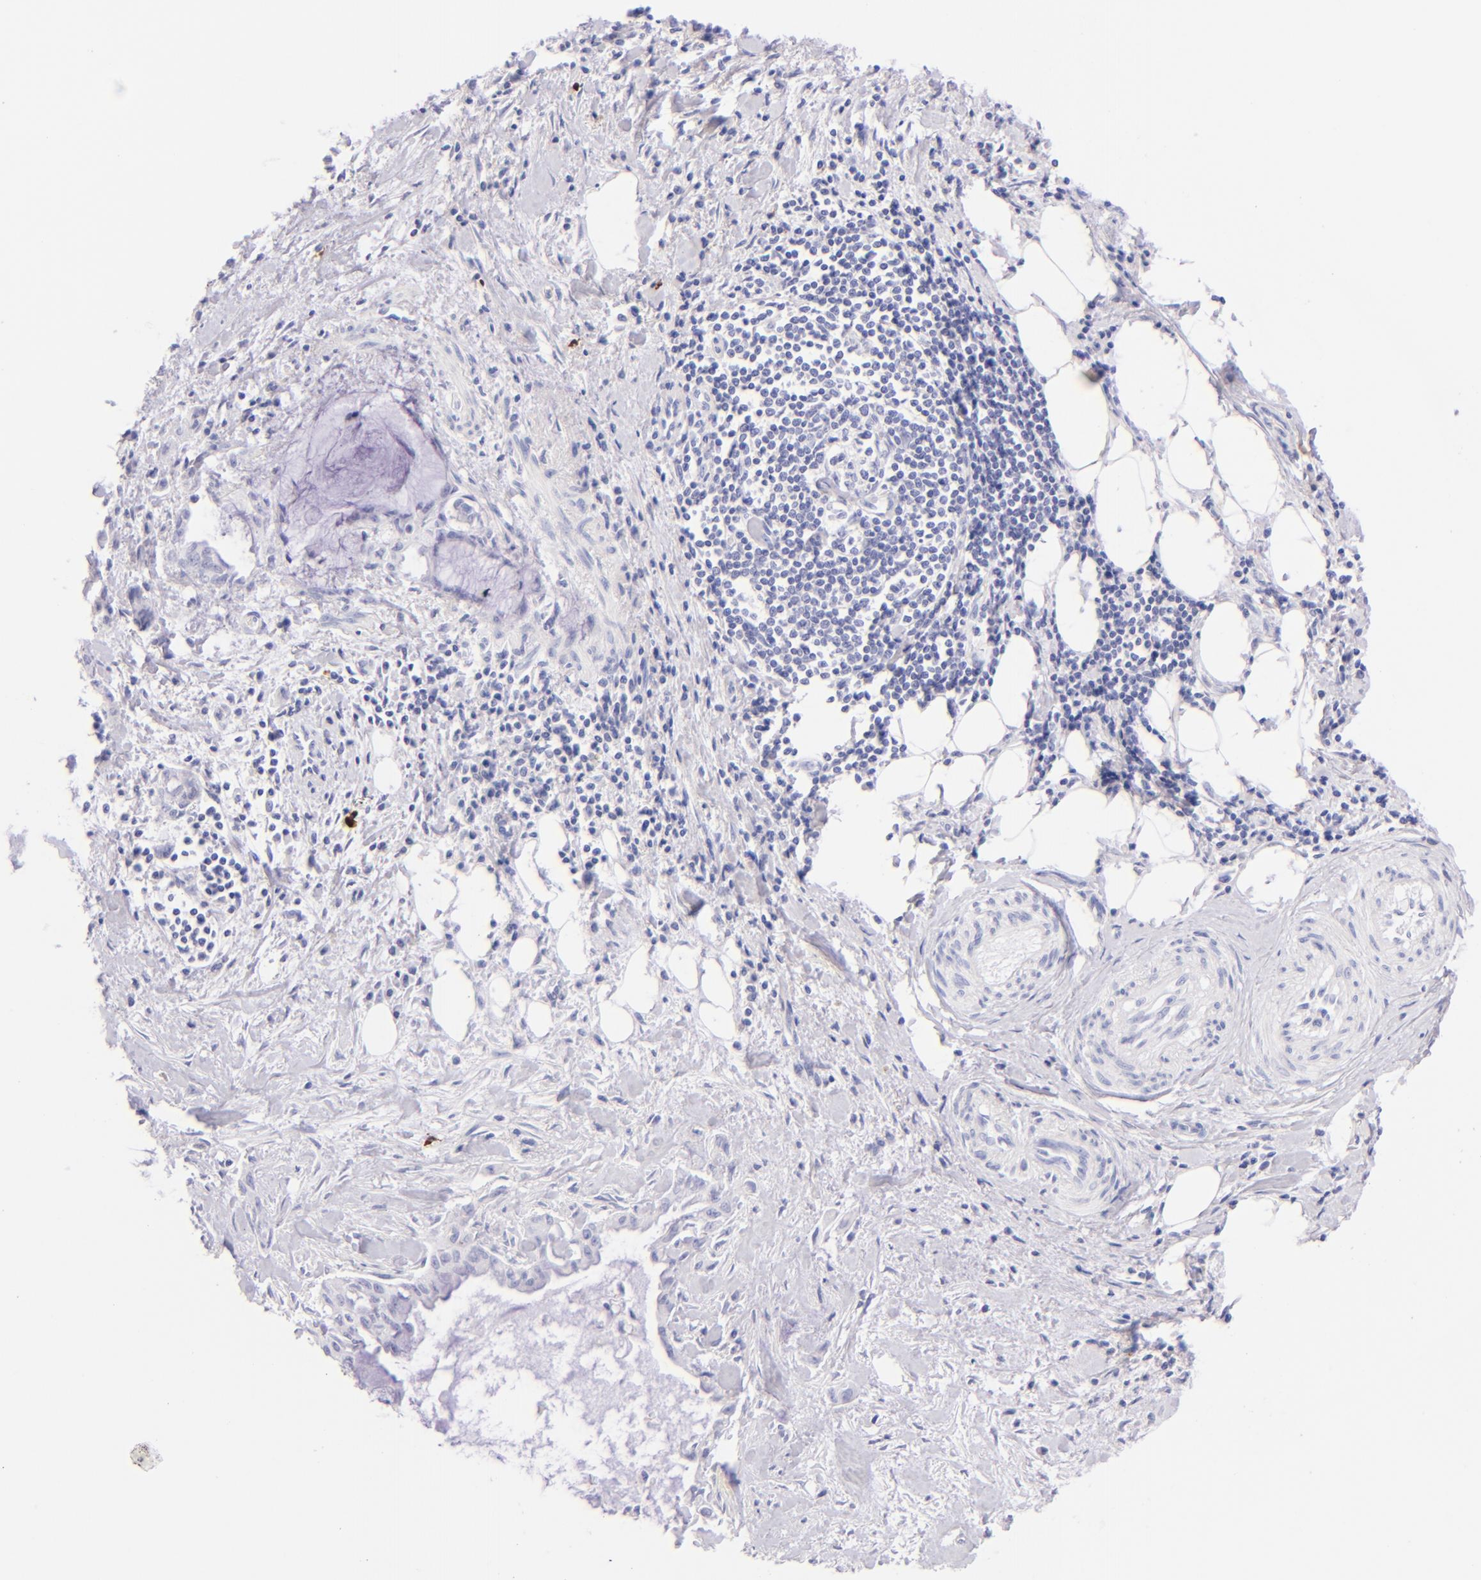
{"staining": {"intensity": "negative", "quantity": "none", "location": "none"}, "tissue": "pancreatic cancer", "cell_type": "Tumor cells", "image_type": "cancer", "snomed": [{"axis": "morphology", "description": "Adenocarcinoma, NOS"}, {"axis": "topography", "description": "Pancreas"}], "caption": "A high-resolution photomicrograph shows immunohistochemistry (IHC) staining of pancreatic cancer (adenocarcinoma), which demonstrates no significant staining in tumor cells.", "gene": "SDC1", "patient": {"sex": "male", "age": 59}}